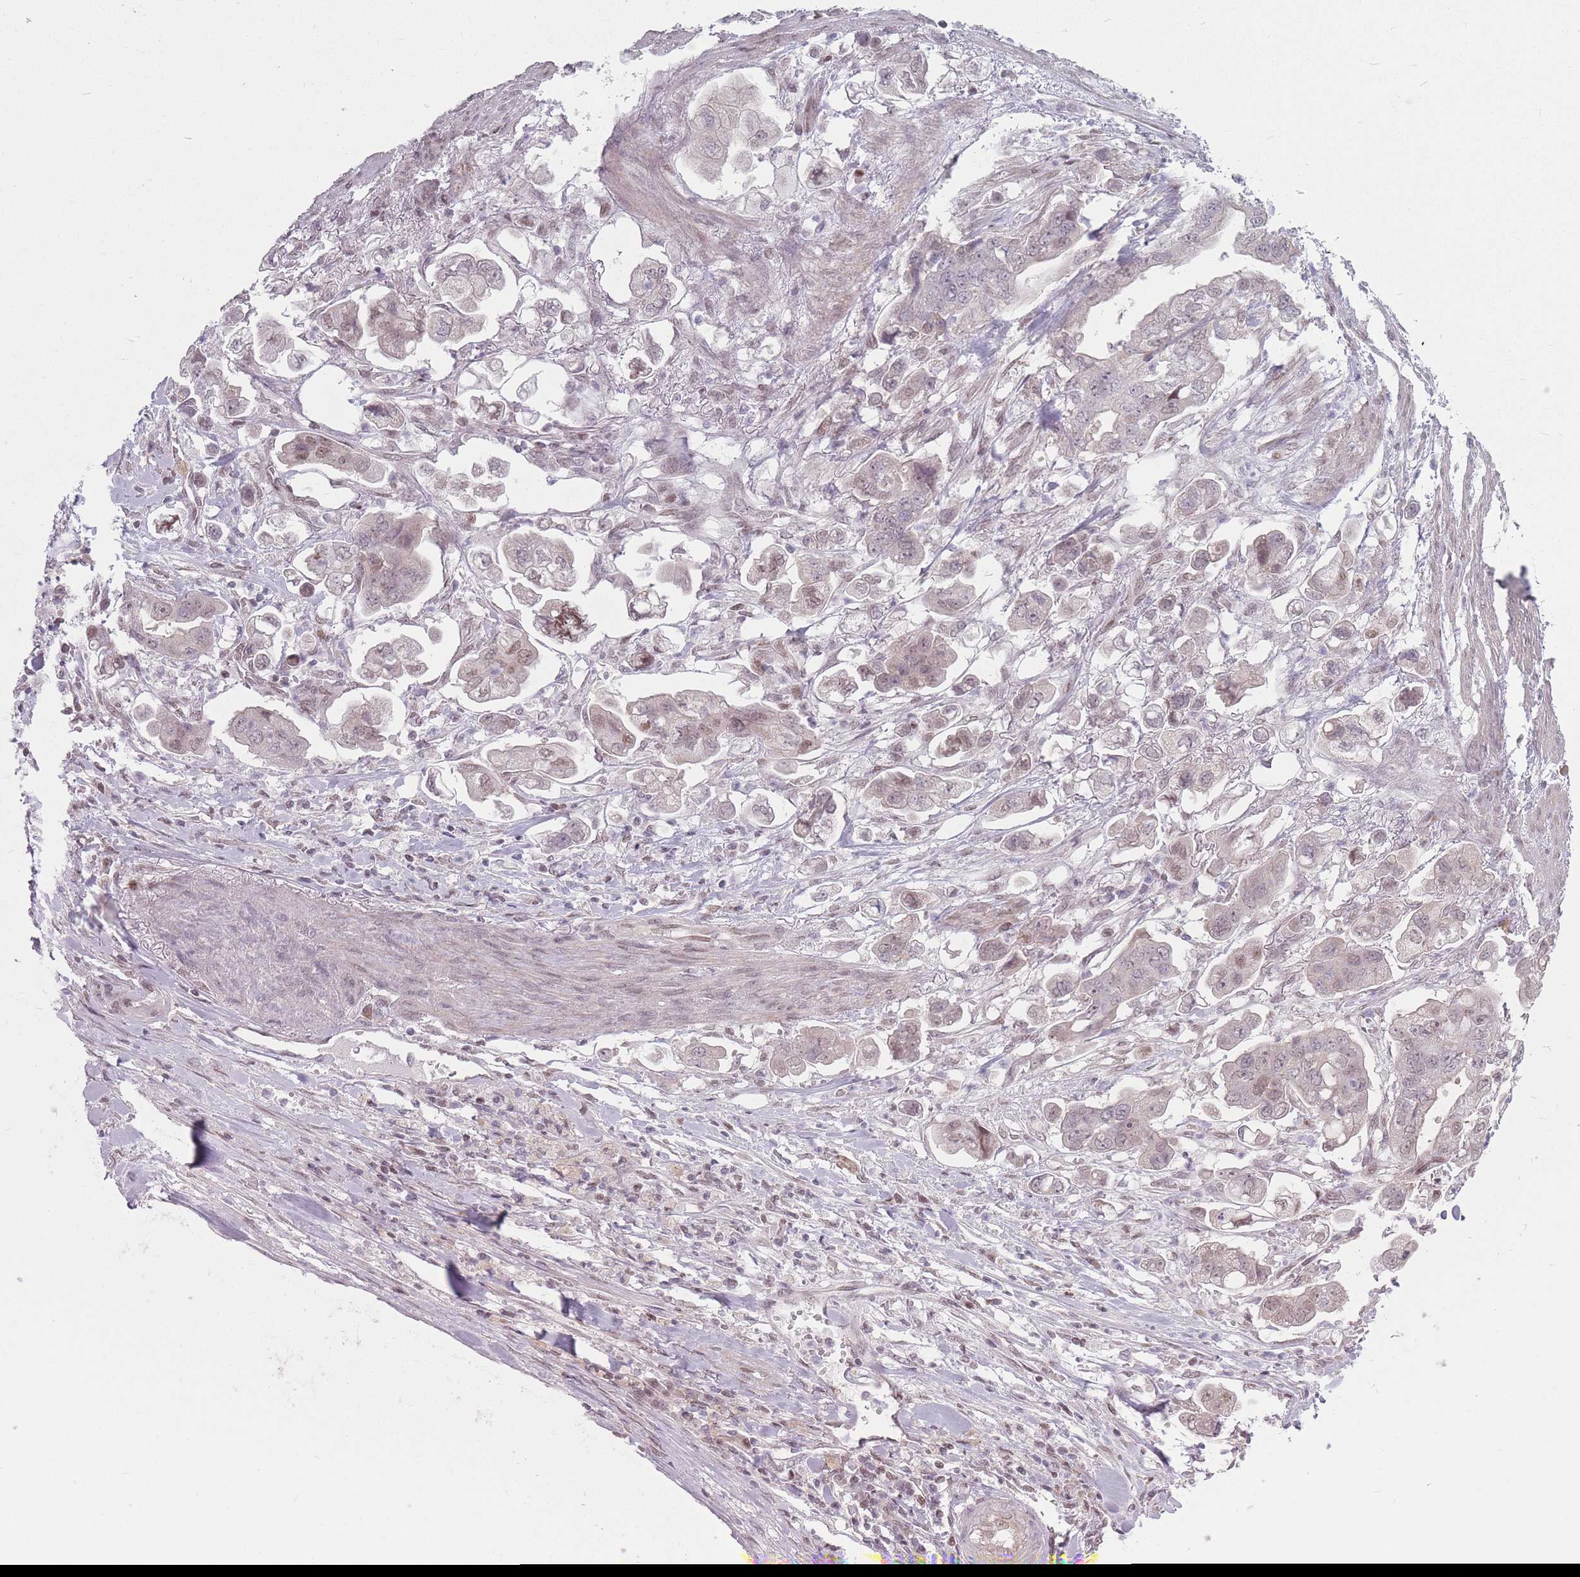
{"staining": {"intensity": "weak", "quantity": "<25%", "location": "cytoplasmic/membranous,nuclear"}, "tissue": "stomach cancer", "cell_type": "Tumor cells", "image_type": "cancer", "snomed": [{"axis": "morphology", "description": "Adenocarcinoma, NOS"}, {"axis": "topography", "description": "Stomach"}], "caption": "Human stomach cancer (adenocarcinoma) stained for a protein using immunohistochemistry (IHC) demonstrates no positivity in tumor cells.", "gene": "SH3BGRL2", "patient": {"sex": "male", "age": 62}}